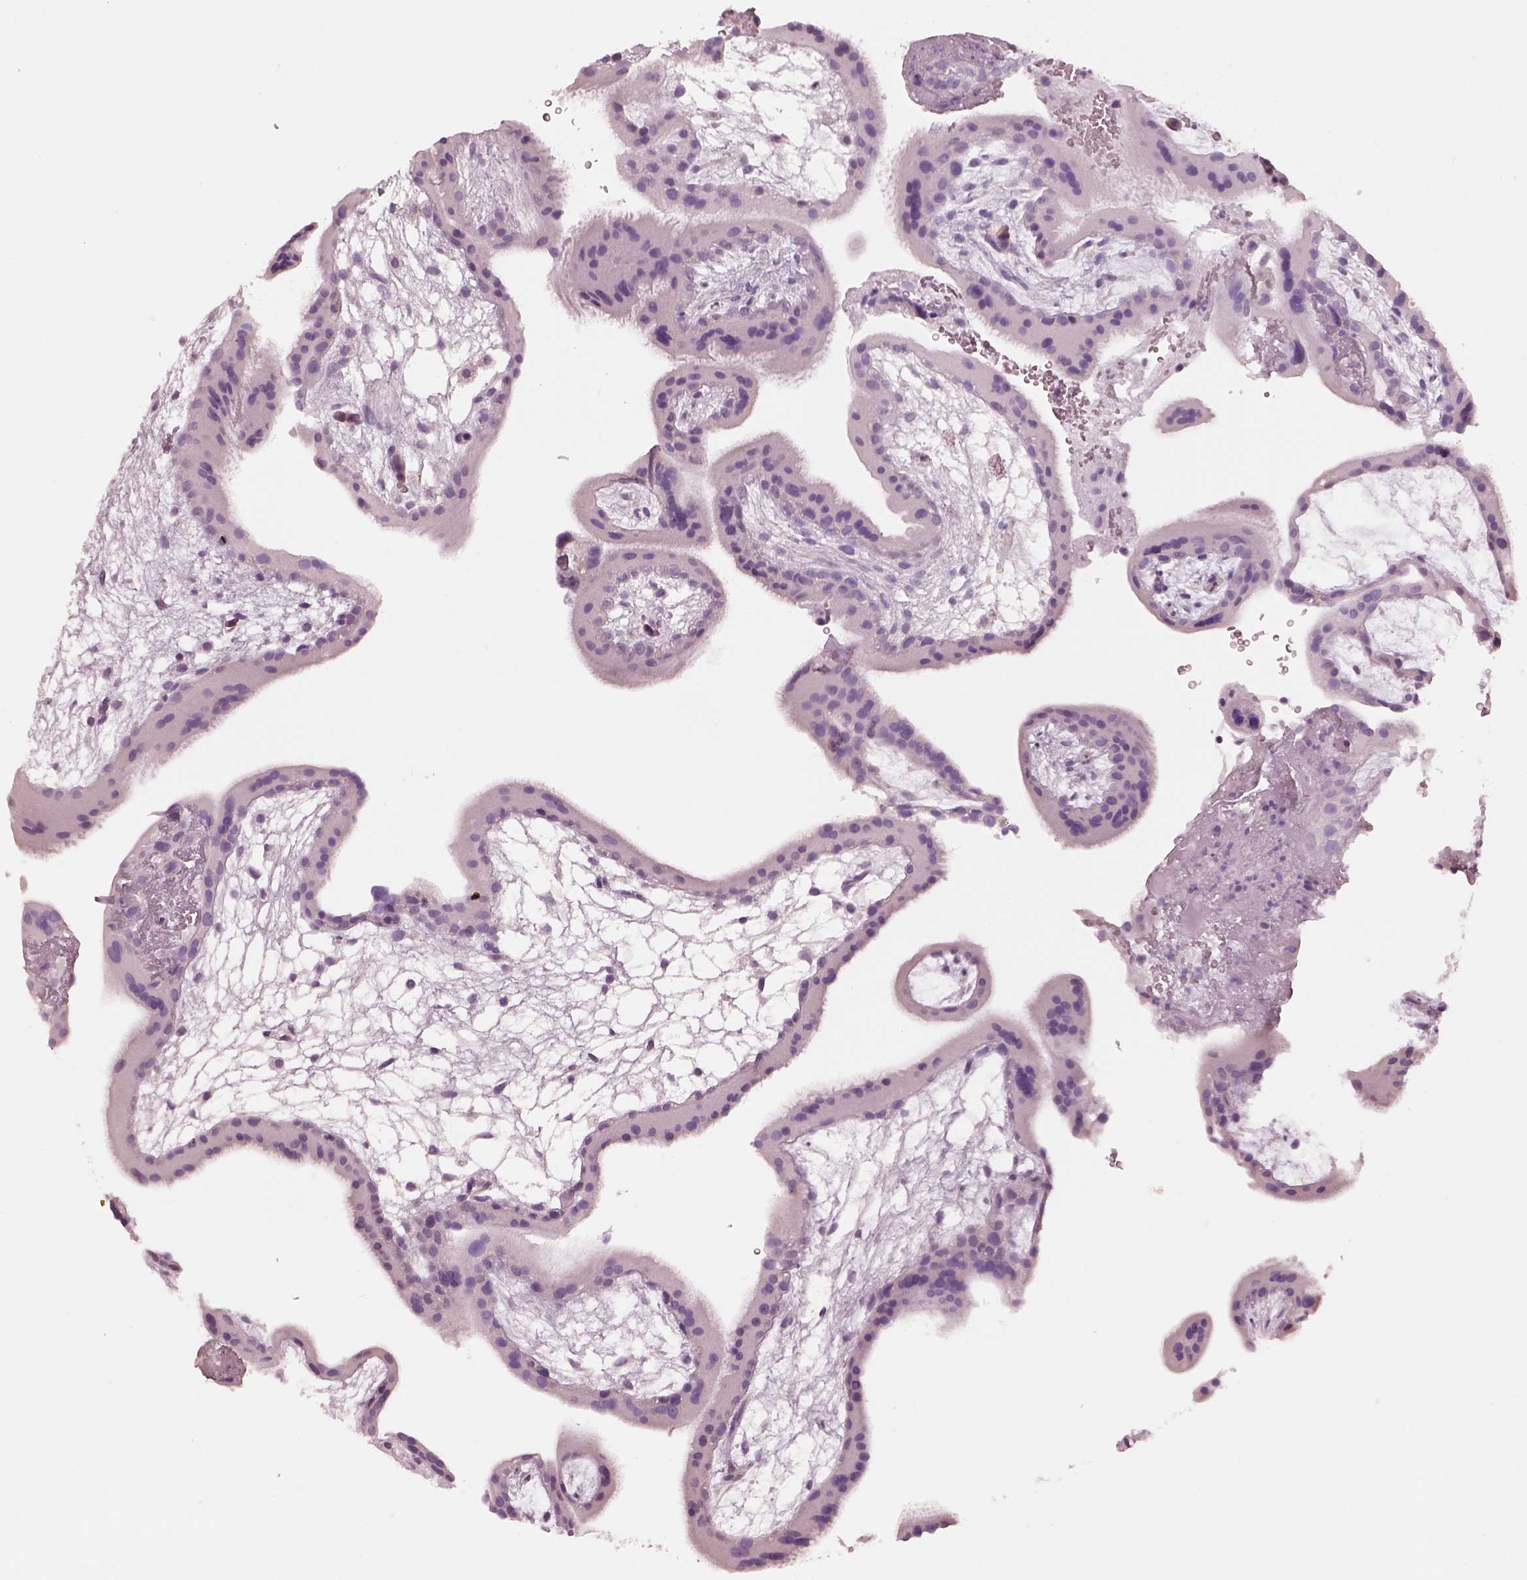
{"staining": {"intensity": "negative", "quantity": "none", "location": "none"}, "tissue": "placenta", "cell_type": "Decidual cells", "image_type": "normal", "snomed": [{"axis": "morphology", "description": "Normal tissue, NOS"}, {"axis": "topography", "description": "Placenta"}], "caption": "Normal placenta was stained to show a protein in brown. There is no significant positivity in decidual cells.", "gene": "ELSPBP1", "patient": {"sex": "female", "age": 19}}